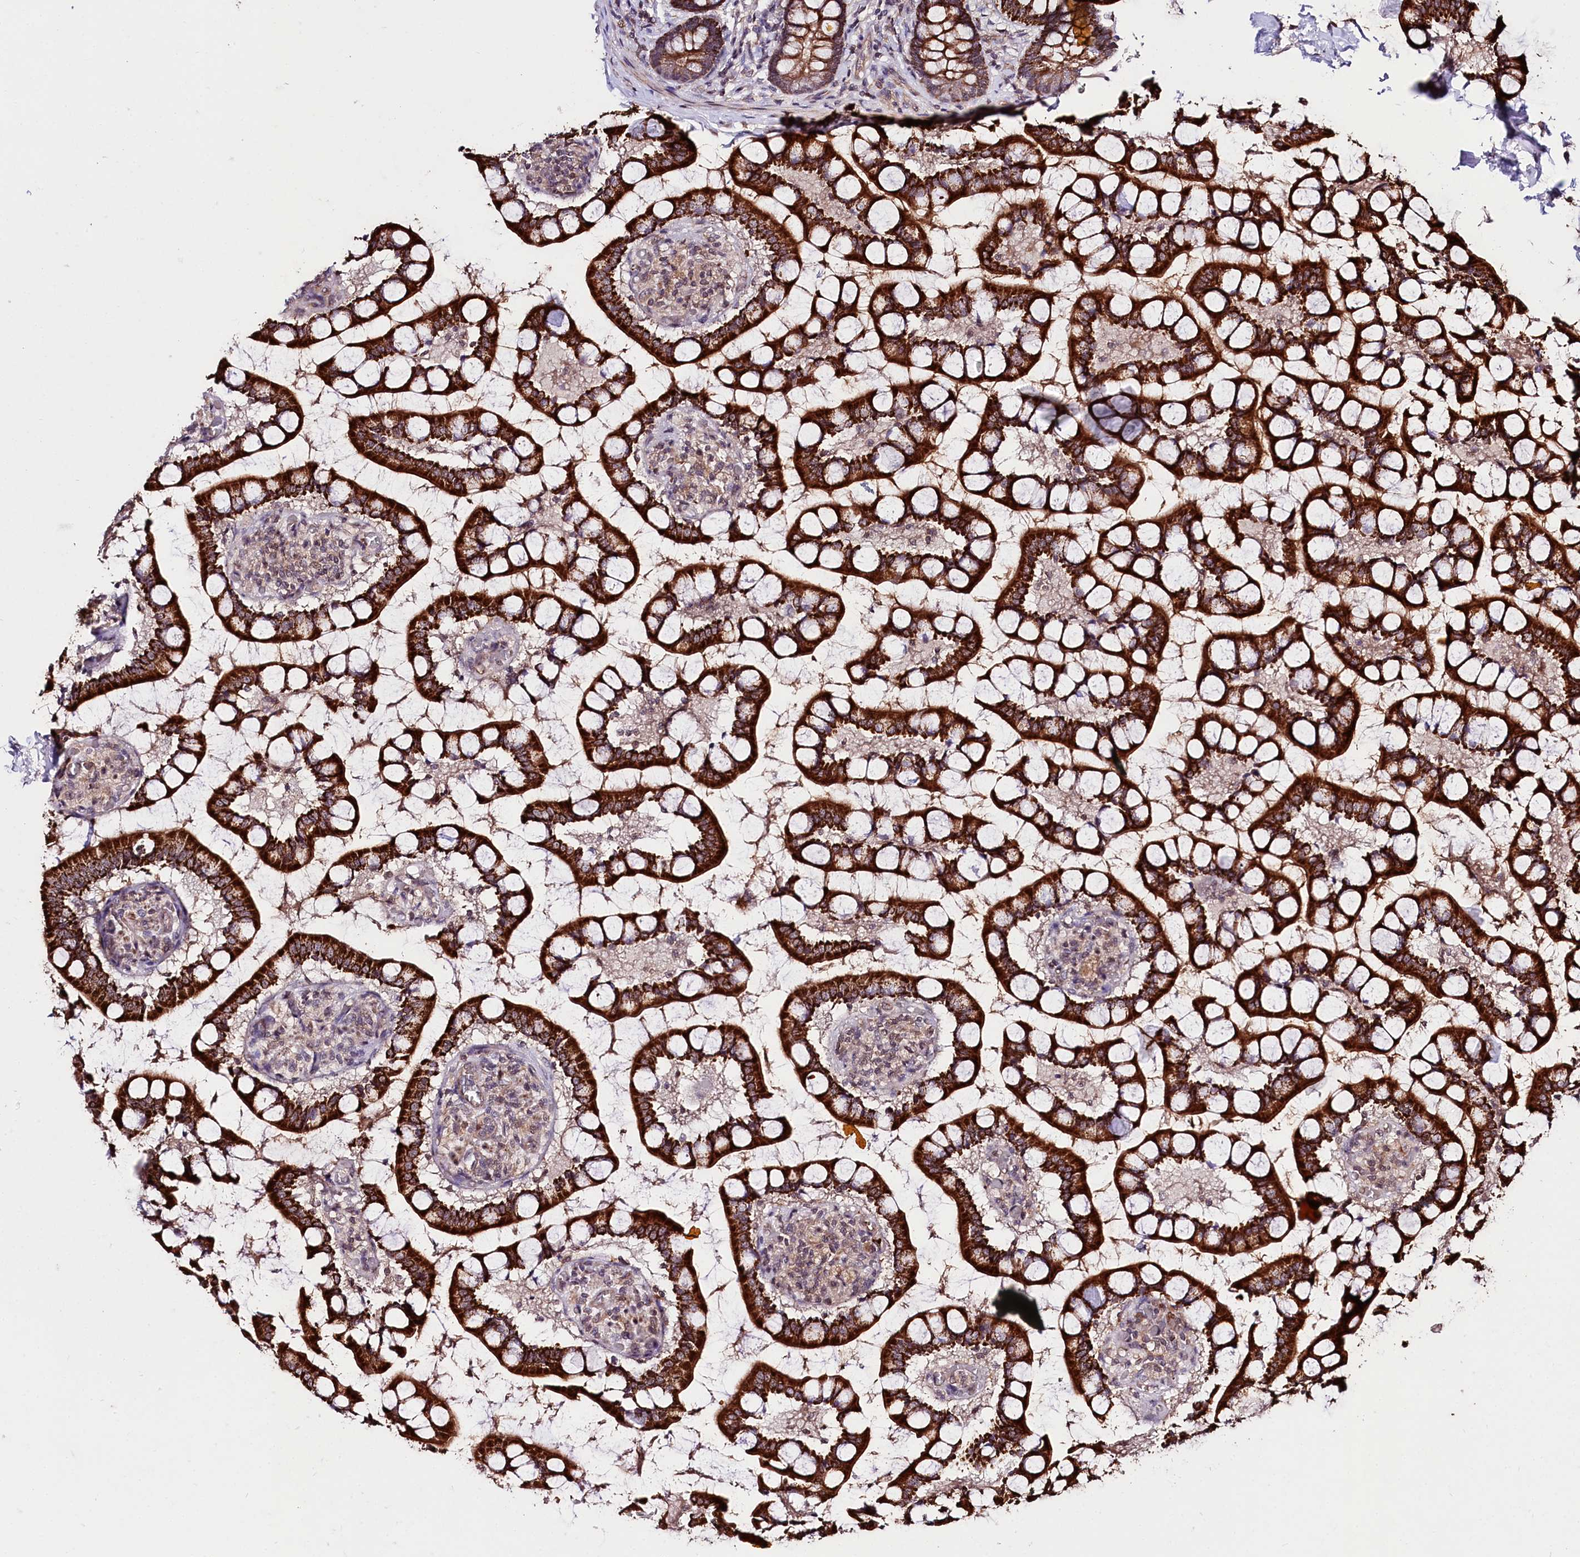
{"staining": {"intensity": "strong", "quantity": ">75%", "location": "cytoplasmic/membranous"}, "tissue": "small intestine", "cell_type": "Glandular cells", "image_type": "normal", "snomed": [{"axis": "morphology", "description": "Normal tissue, NOS"}, {"axis": "topography", "description": "Small intestine"}], "caption": "Strong cytoplasmic/membranous protein staining is appreciated in approximately >75% of glandular cells in small intestine. Using DAB (3,3'-diaminobenzidine) (brown) and hematoxylin (blue) stains, captured at high magnification using brightfield microscopy.", "gene": "TAFAZZIN", "patient": {"sex": "male", "age": 52}}